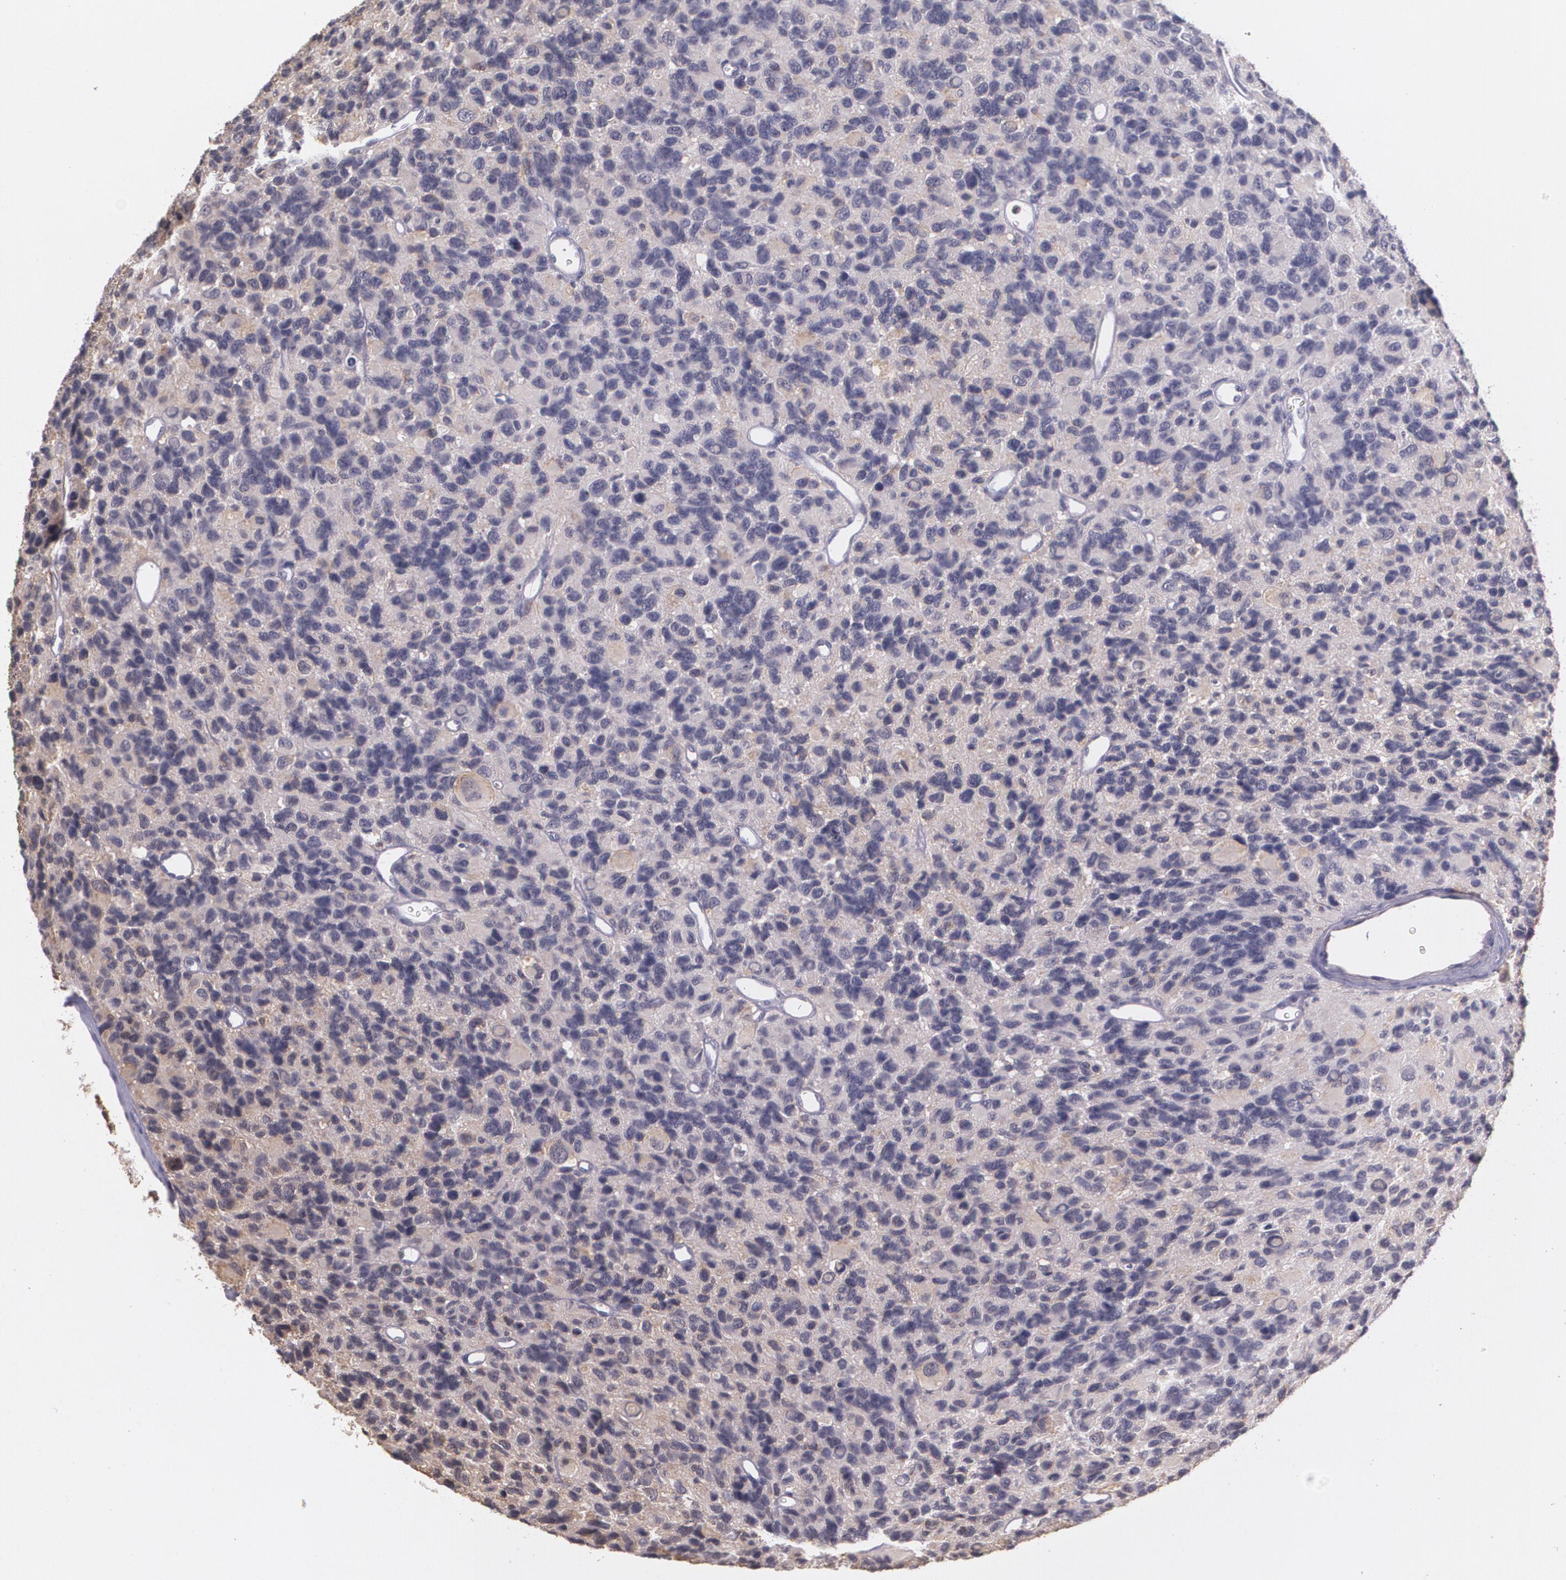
{"staining": {"intensity": "weak", "quantity": ">75%", "location": "cytoplasmic/membranous"}, "tissue": "glioma", "cell_type": "Tumor cells", "image_type": "cancer", "snomed": [{"axis": "morphology", "description": "Glioma, malignant, High grade"}, {"axis": "topography", "description": "Brain"}], "caption": "Glioma stained for a protein reveals weak cytoplasmic/membranous positivity in tumor cells.", "gene": "TM4SF1", "patient": {"sex": "male", "age": 77}}